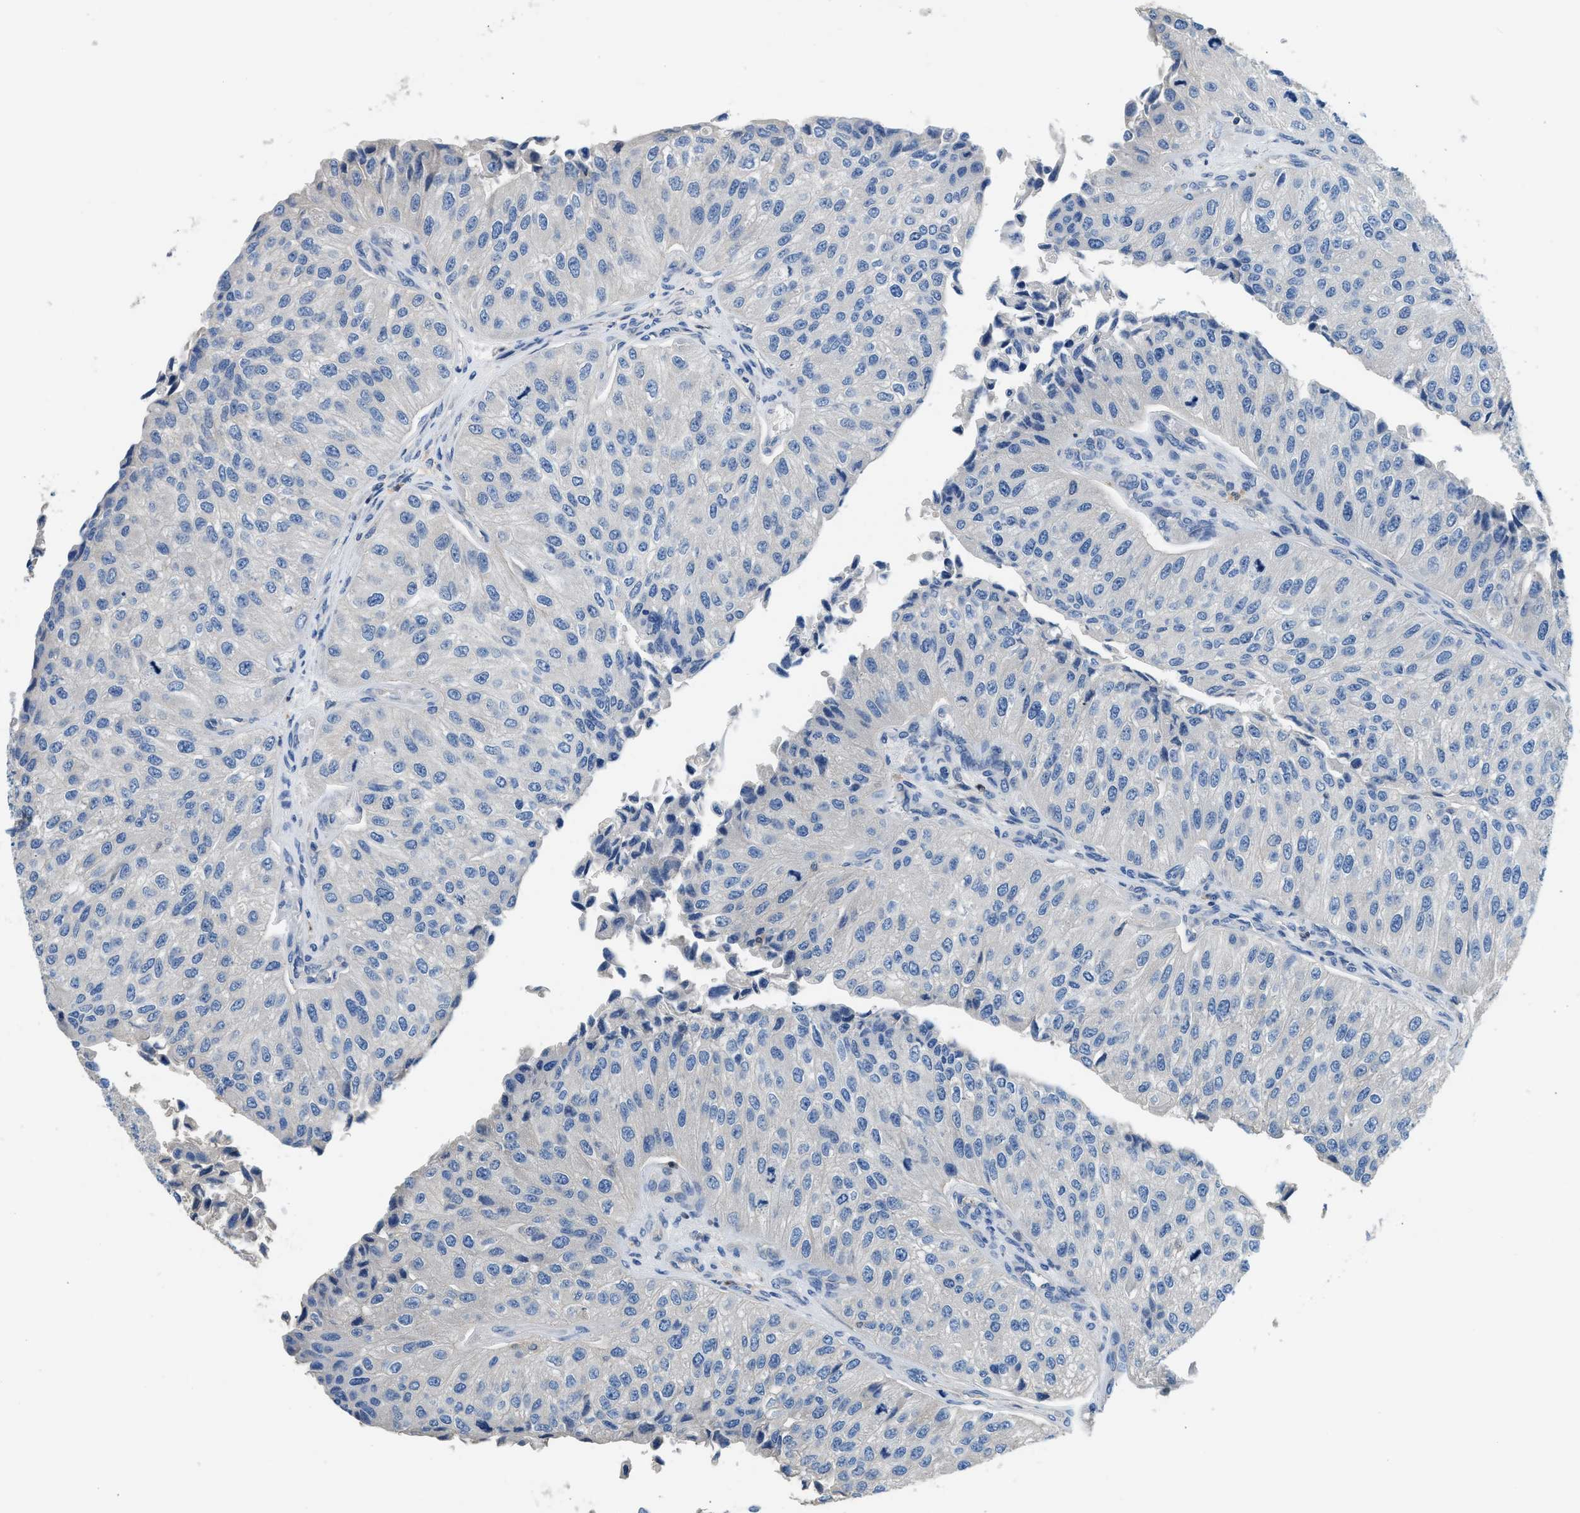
{"staining": {"intensity": "negative", "quantity": "none", "location": "none"}, "tissue": "urothelial cancer", "cell_type": "Tumor cells", "image_type": "cancer", "snomed": [{"axis": "morphology", "description": "Urothelial carcinoma, High grade"}, {"axis": "topography", "description": "Kidney"}, {"axis": "topography", "description": "Urinary bladder"}], "caption": "Immunohistochemistry of high-grade urothelial carcinoma reveals no staining in tumor cells.", "gene": "TOX", "patient": {"sex": "male", "age": 77}}